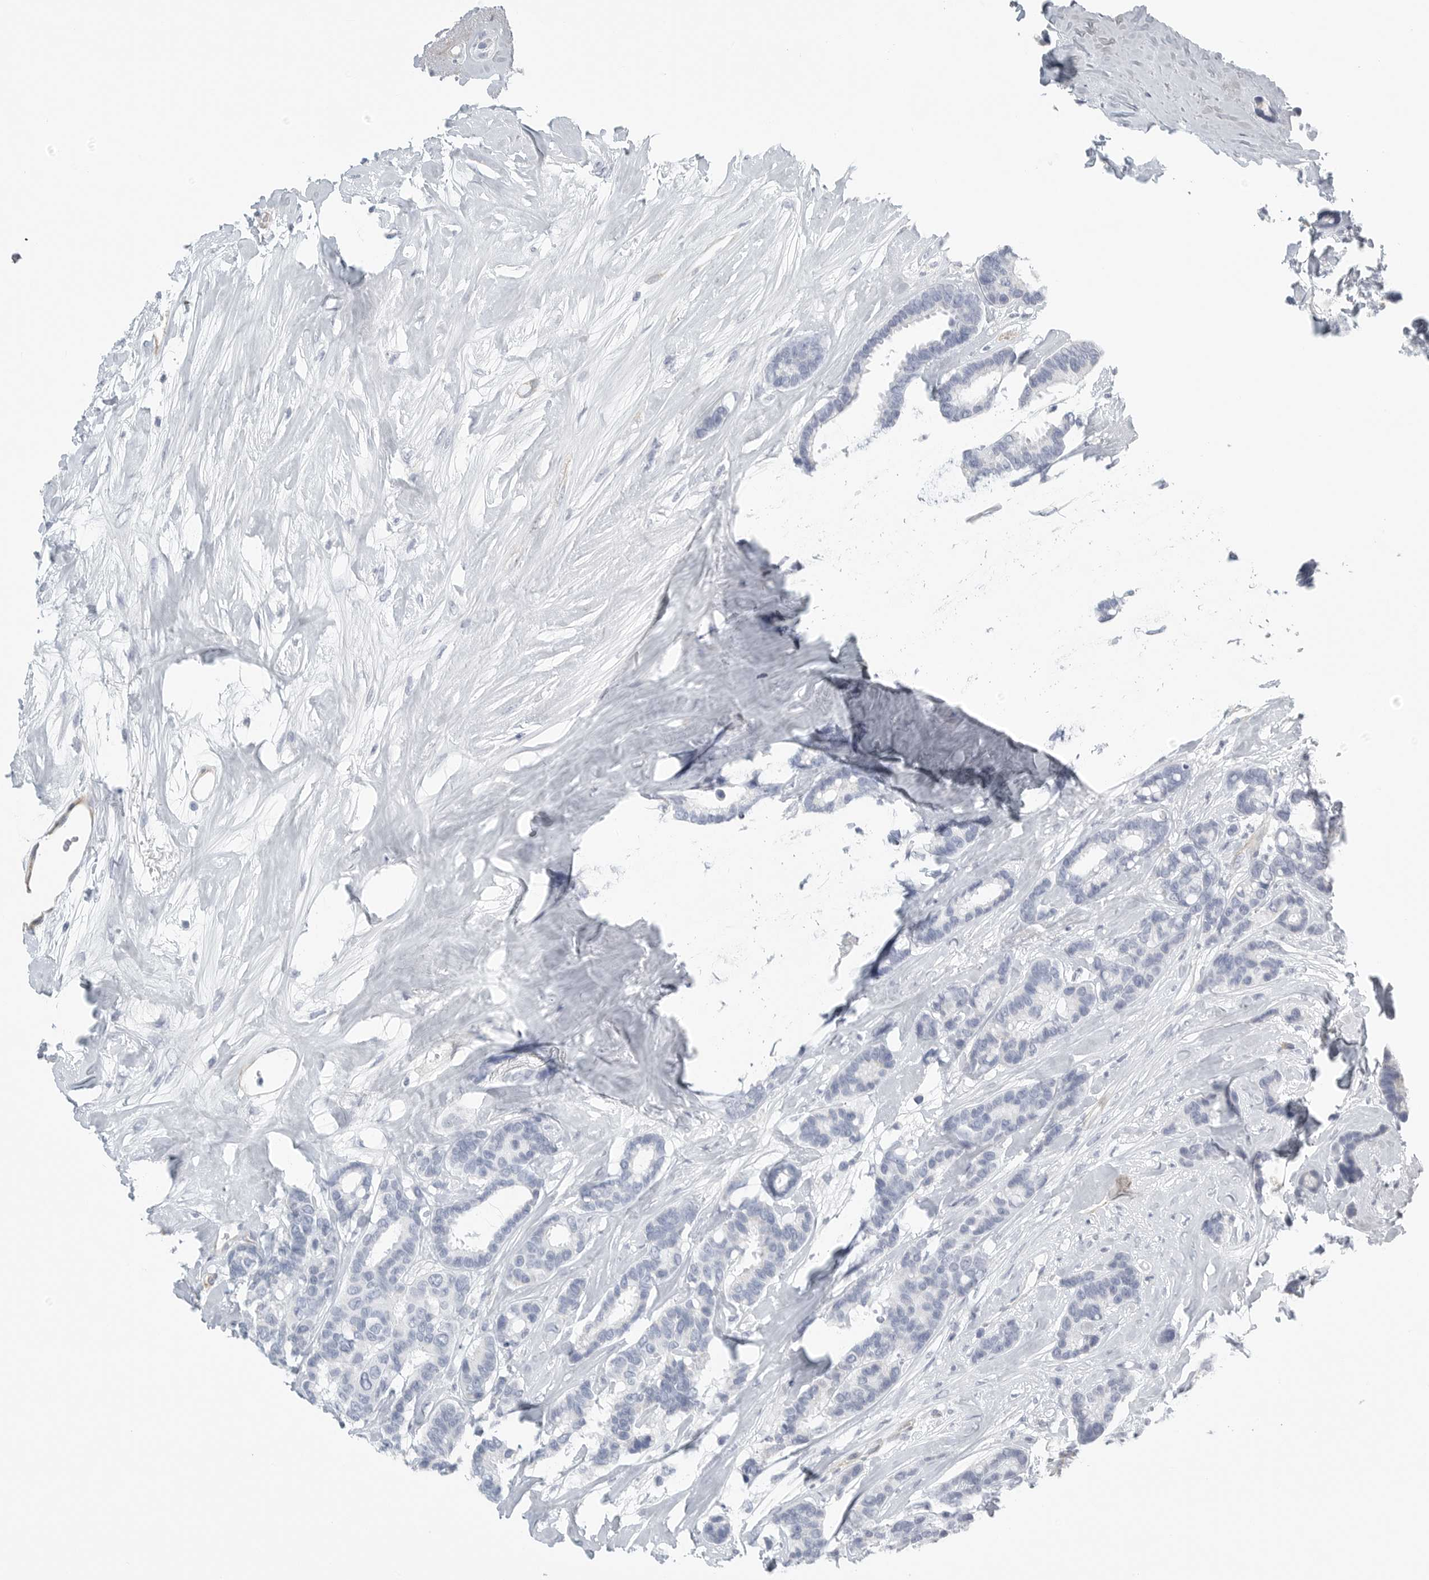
{"staining": {"intensity": "negative", "quantity": "none", "location": "none"}, "tissue": "breast cancer", "cell_type": "Tumor cells", "image_type": "cancer", "snomed": [{"axis": "morphology", "description": "Duct carcinoma"}, {"axis": "topography", "description": "Breast"}], "caption": "Breast infiltrating ductal carcinoma was stained to show a protein in brown. There is no significant positivity in tumor cells.", "gene": "TNR", "patient": {"sex": "female", "age": 87}}